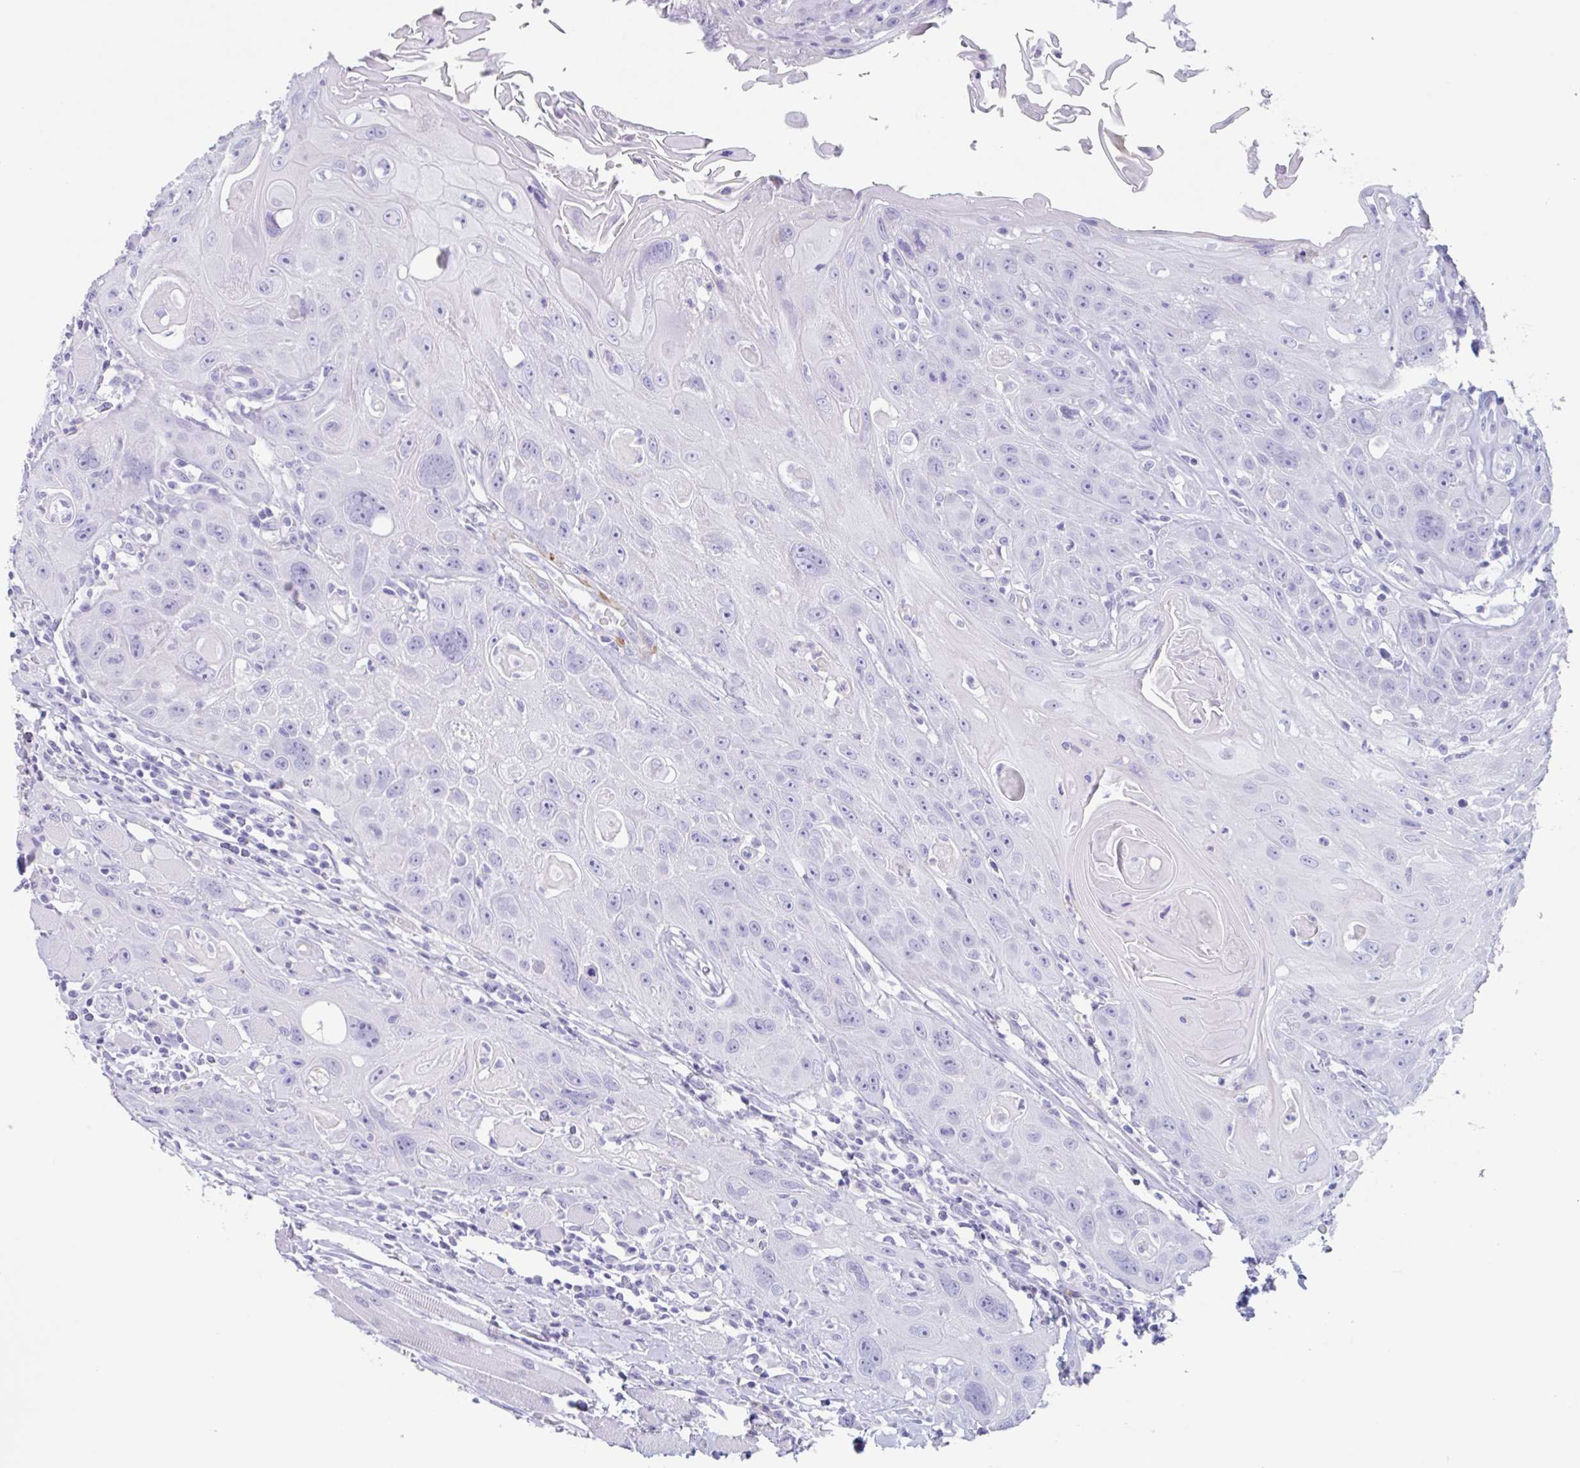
{"staining": {"intensity": "negative", "quantity": "none", "location": "none"}, "tissue": "head and neck cancer", "cell_type": "Tumor cells", "image_type": "cancer", "snomed": [{"axis": "morphology", "description": "Squamous cell carcinoma, NOS"}, {"axis": "topography", "description": "Head-Neck"}], "caption": "This is an immunohistochemistry micrograph of human head and neck cancer. There is no staining in tumor cells.", "gene": "TAS2R41", "patient": {"sex": "female", "age": 59}}